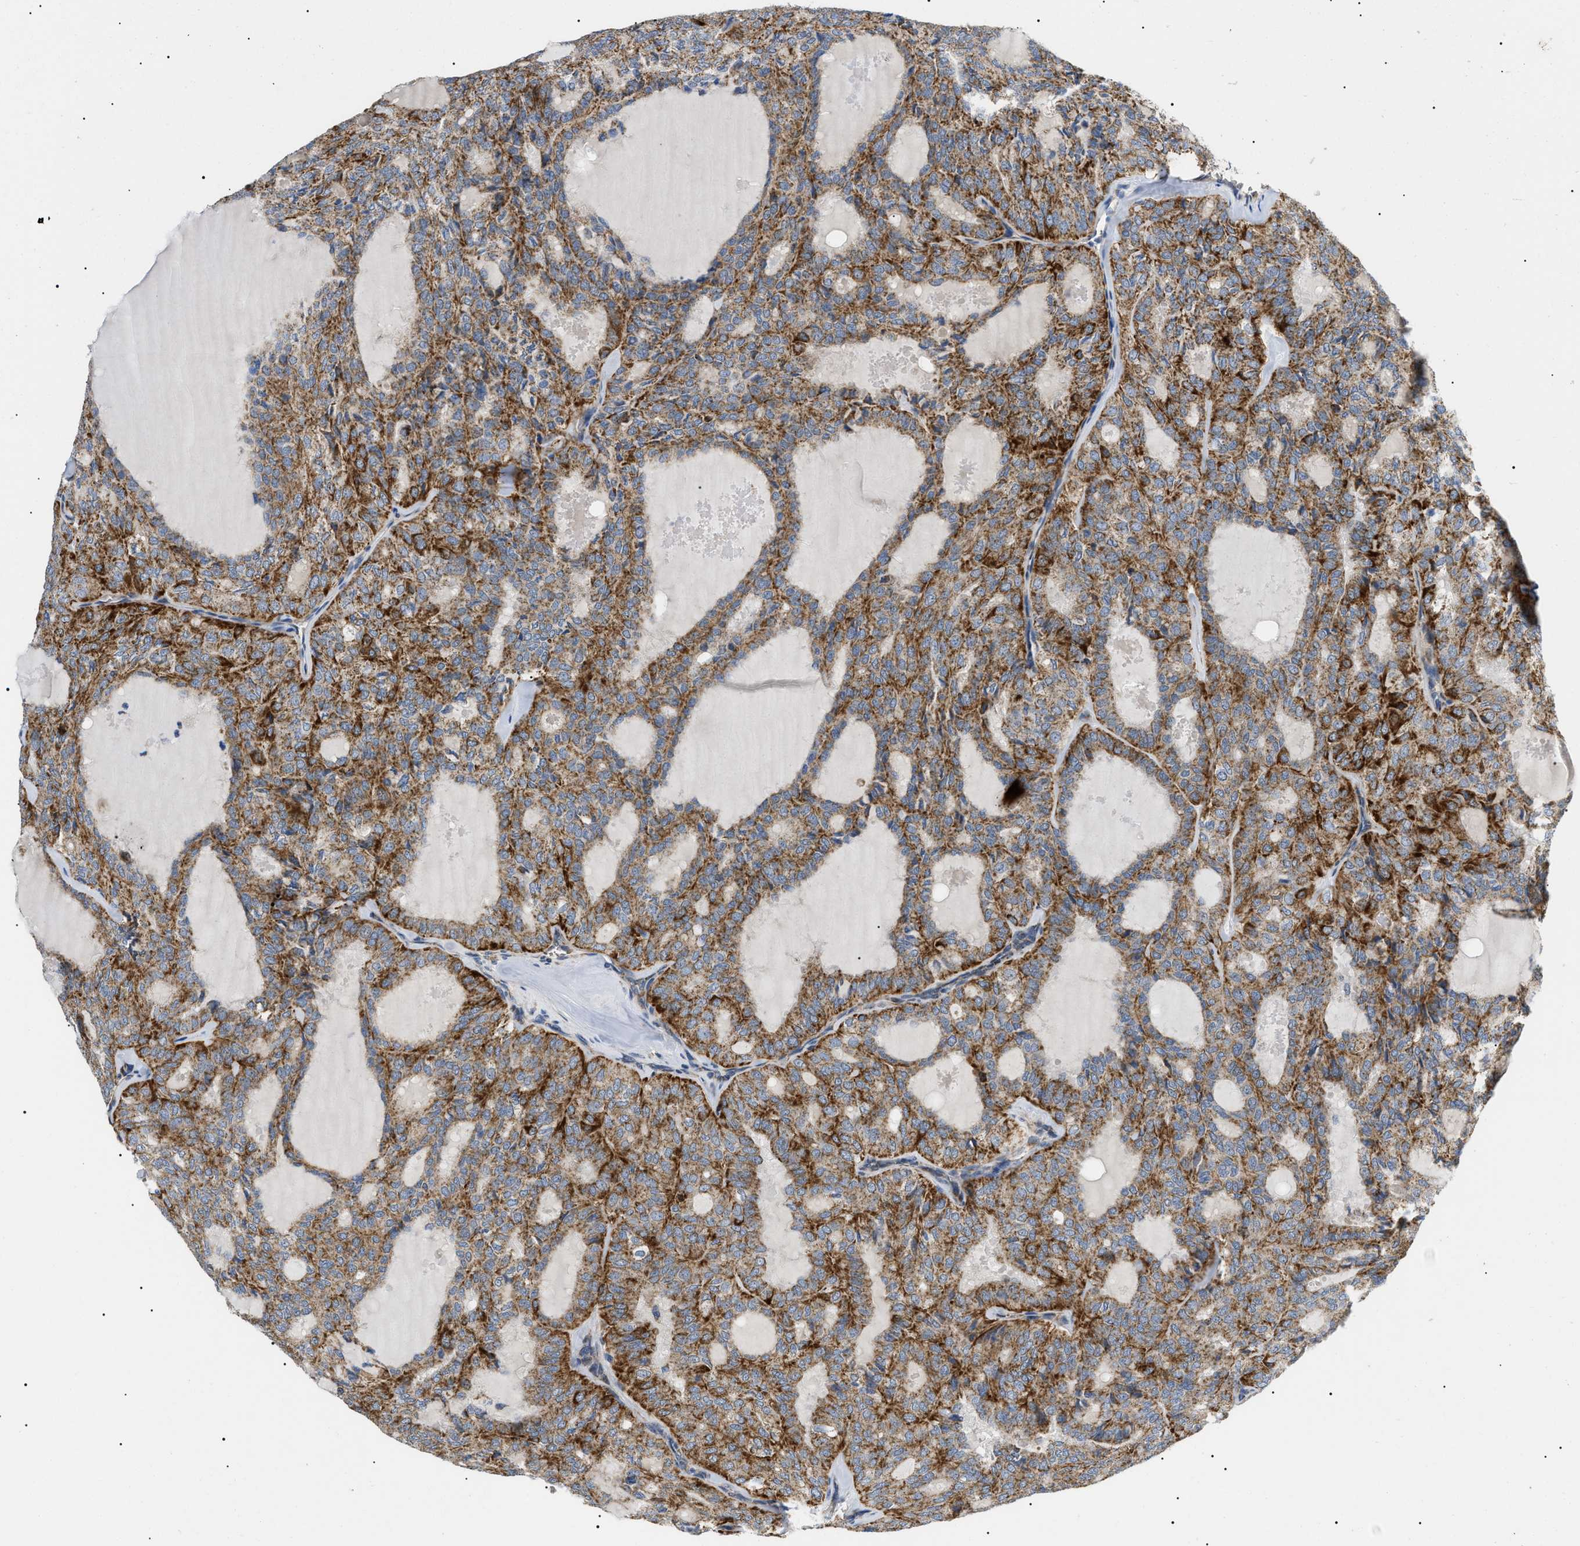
{"staining": {"intensity": "moderate", "quantity": ">75%", "location": "cytoplasmic/membranous"}, "tissue": "thyroid cancer", "cell_type": "Tumor cells", "image_type": "cancer", "snomed": [{"axis": "morphology", "description": "Follicular adenoma carcinoma, NOS"}, {"axis": "topography", "description": "Thyroid gland"}], "caption": "Human follicular adenoma carcinoma (thyroid) stained with a brown dye demonstrates moderate cytoplasmic/membranous positive positivity in approximately >75% of tumor cells.", "gene": "TOMM6", "patient": {"sex": "male", "age": 75}}